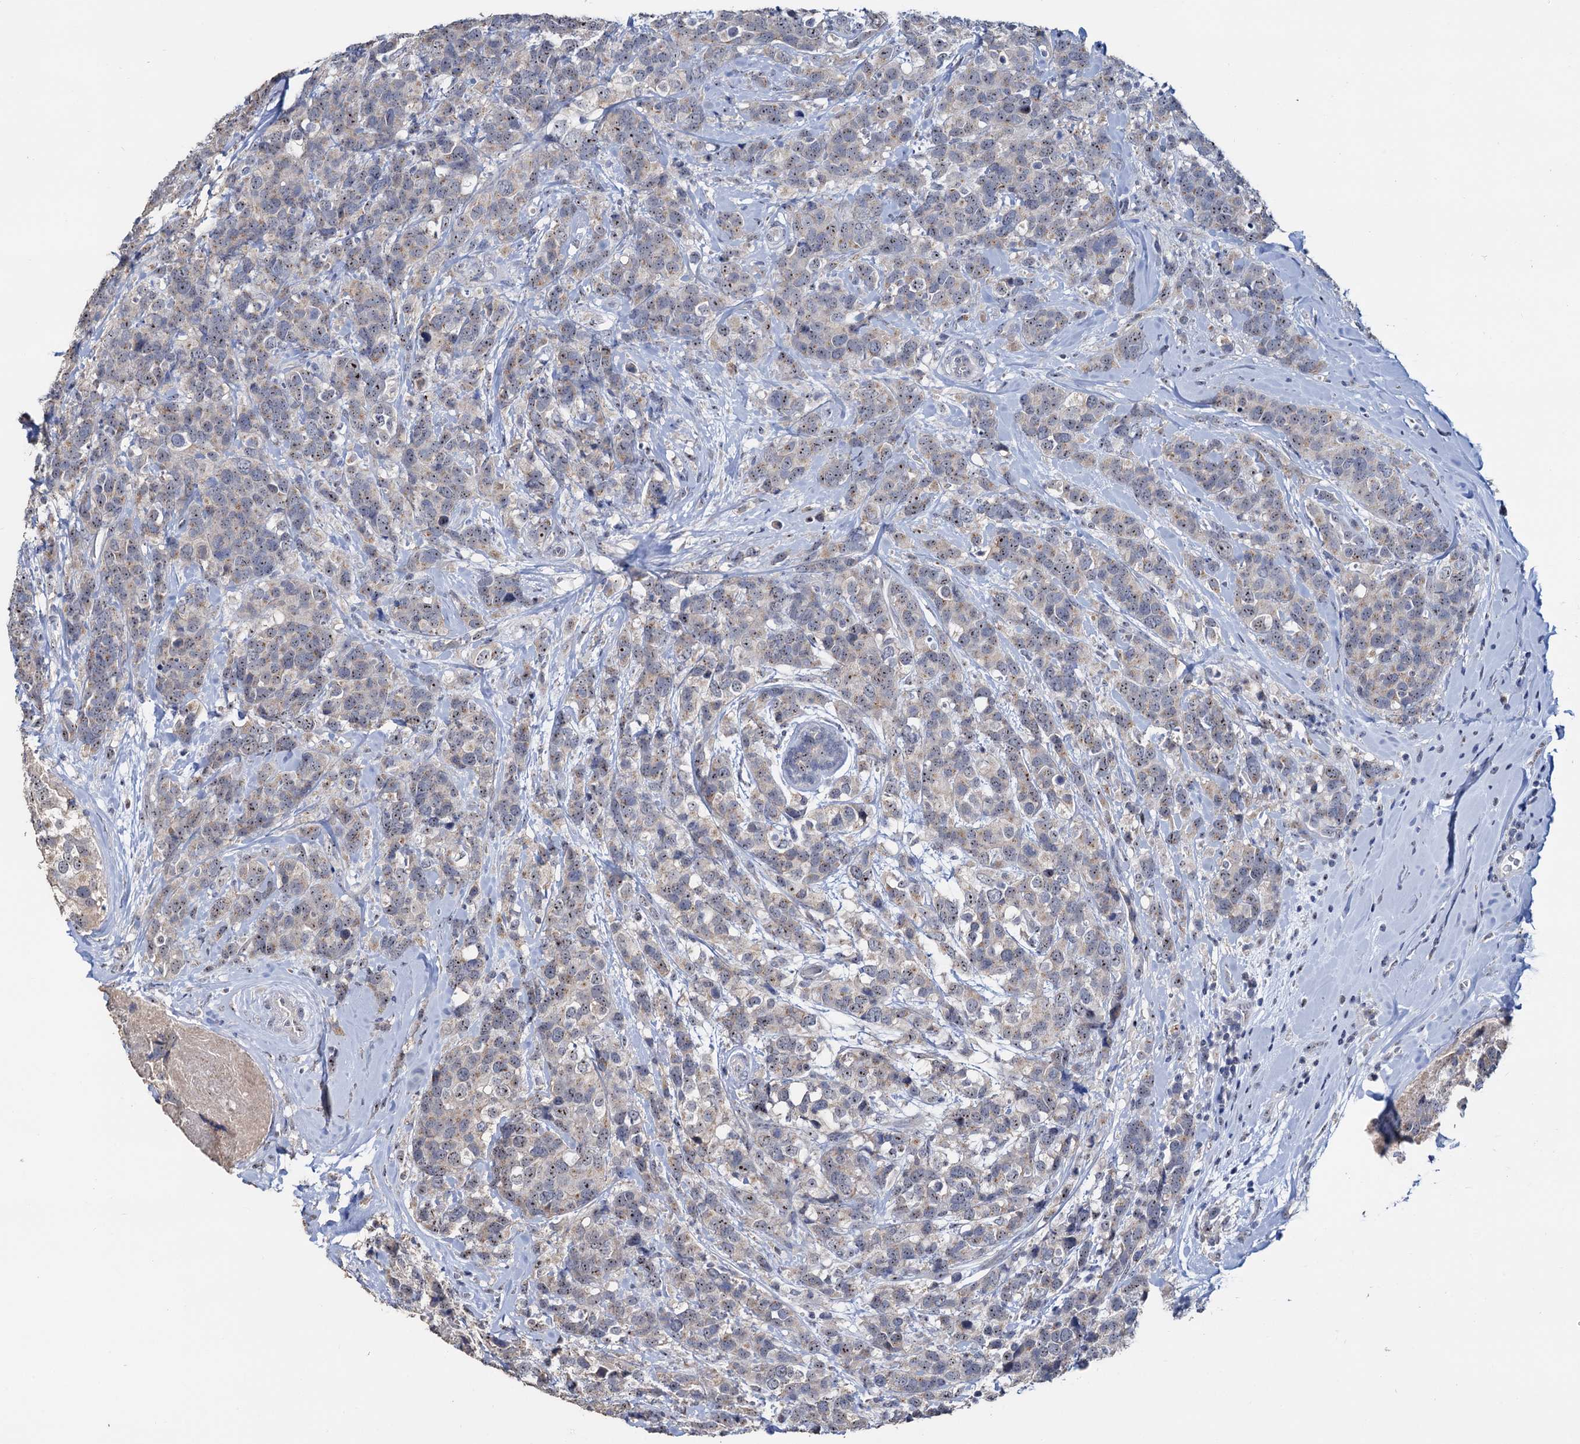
{"staining": {"intensity": "weak", "quantity": "<25%", "location": "nuclear"}, "tissue": "breast cancer", "cell_type": "Tumor cells", "image_type": "cancer", "snomed": [{"axis": "morphology", "description": "Lobular carcinoma"}, {"axis": "topography", "description": "Breast"}], "caption": "Tumor cells show no significant protein expression in breast cancer.", "gene": "C2CD3", "patient": {"sex": "female", "age": 59}}